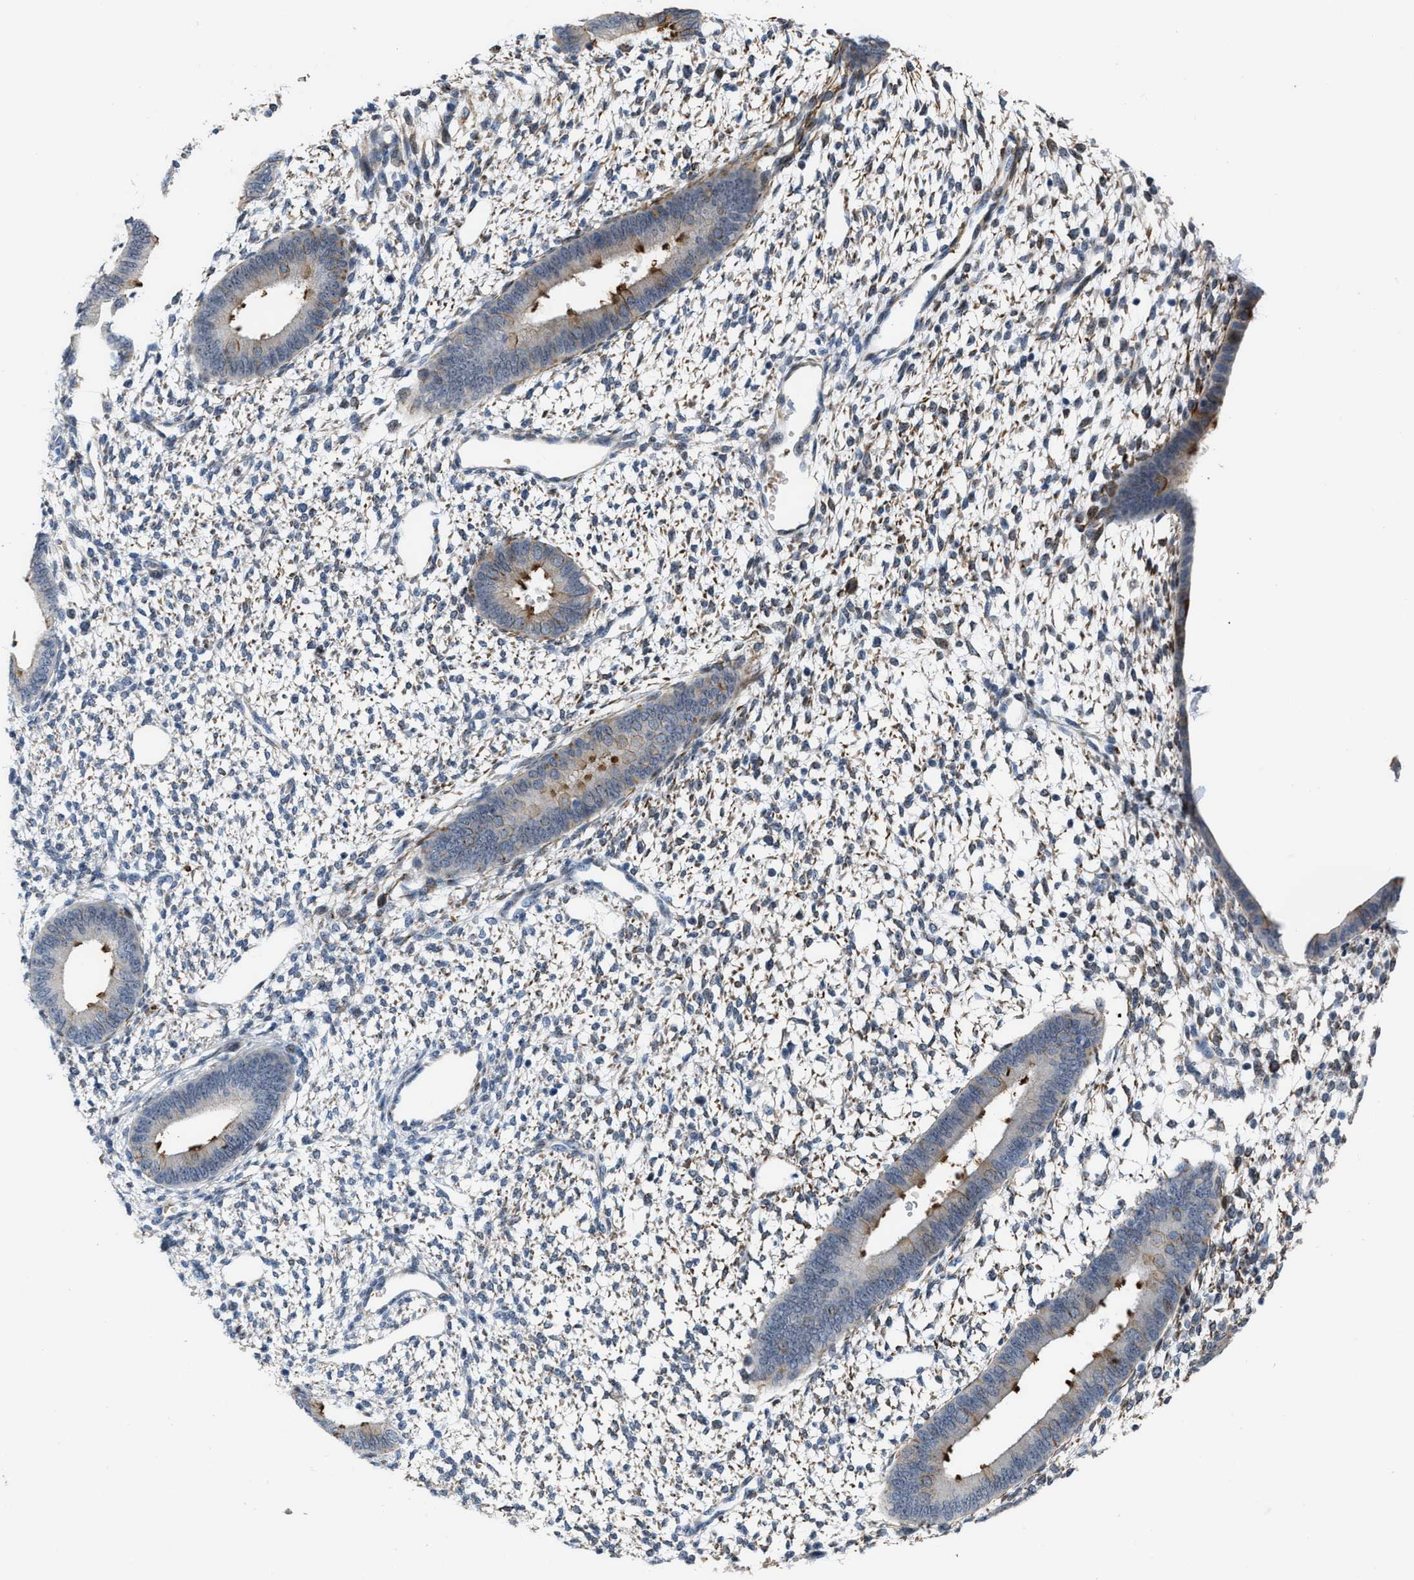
{"staining": {"intensity": "weak", "quantity": "25%-75%", "location": "cytoplasmic/membranous"}, "tissue": "endometrium", "cell_type": "Cells in endometrial stroma", "image_type": "normal", "snomed": [{"axis": "morphology", "description": "Normal tissue, NOS"}, {"axis": "topography", "description": "Endometrium"}], "caption": "This image displays IHC staining of unremarkable human endometrium, with low weak cytoplasmic/membranous expression in about 25%-75% of cells in endometrial stroma.", "gene": "POLR1F", "patient": {"sex": "female", "age": 46}}